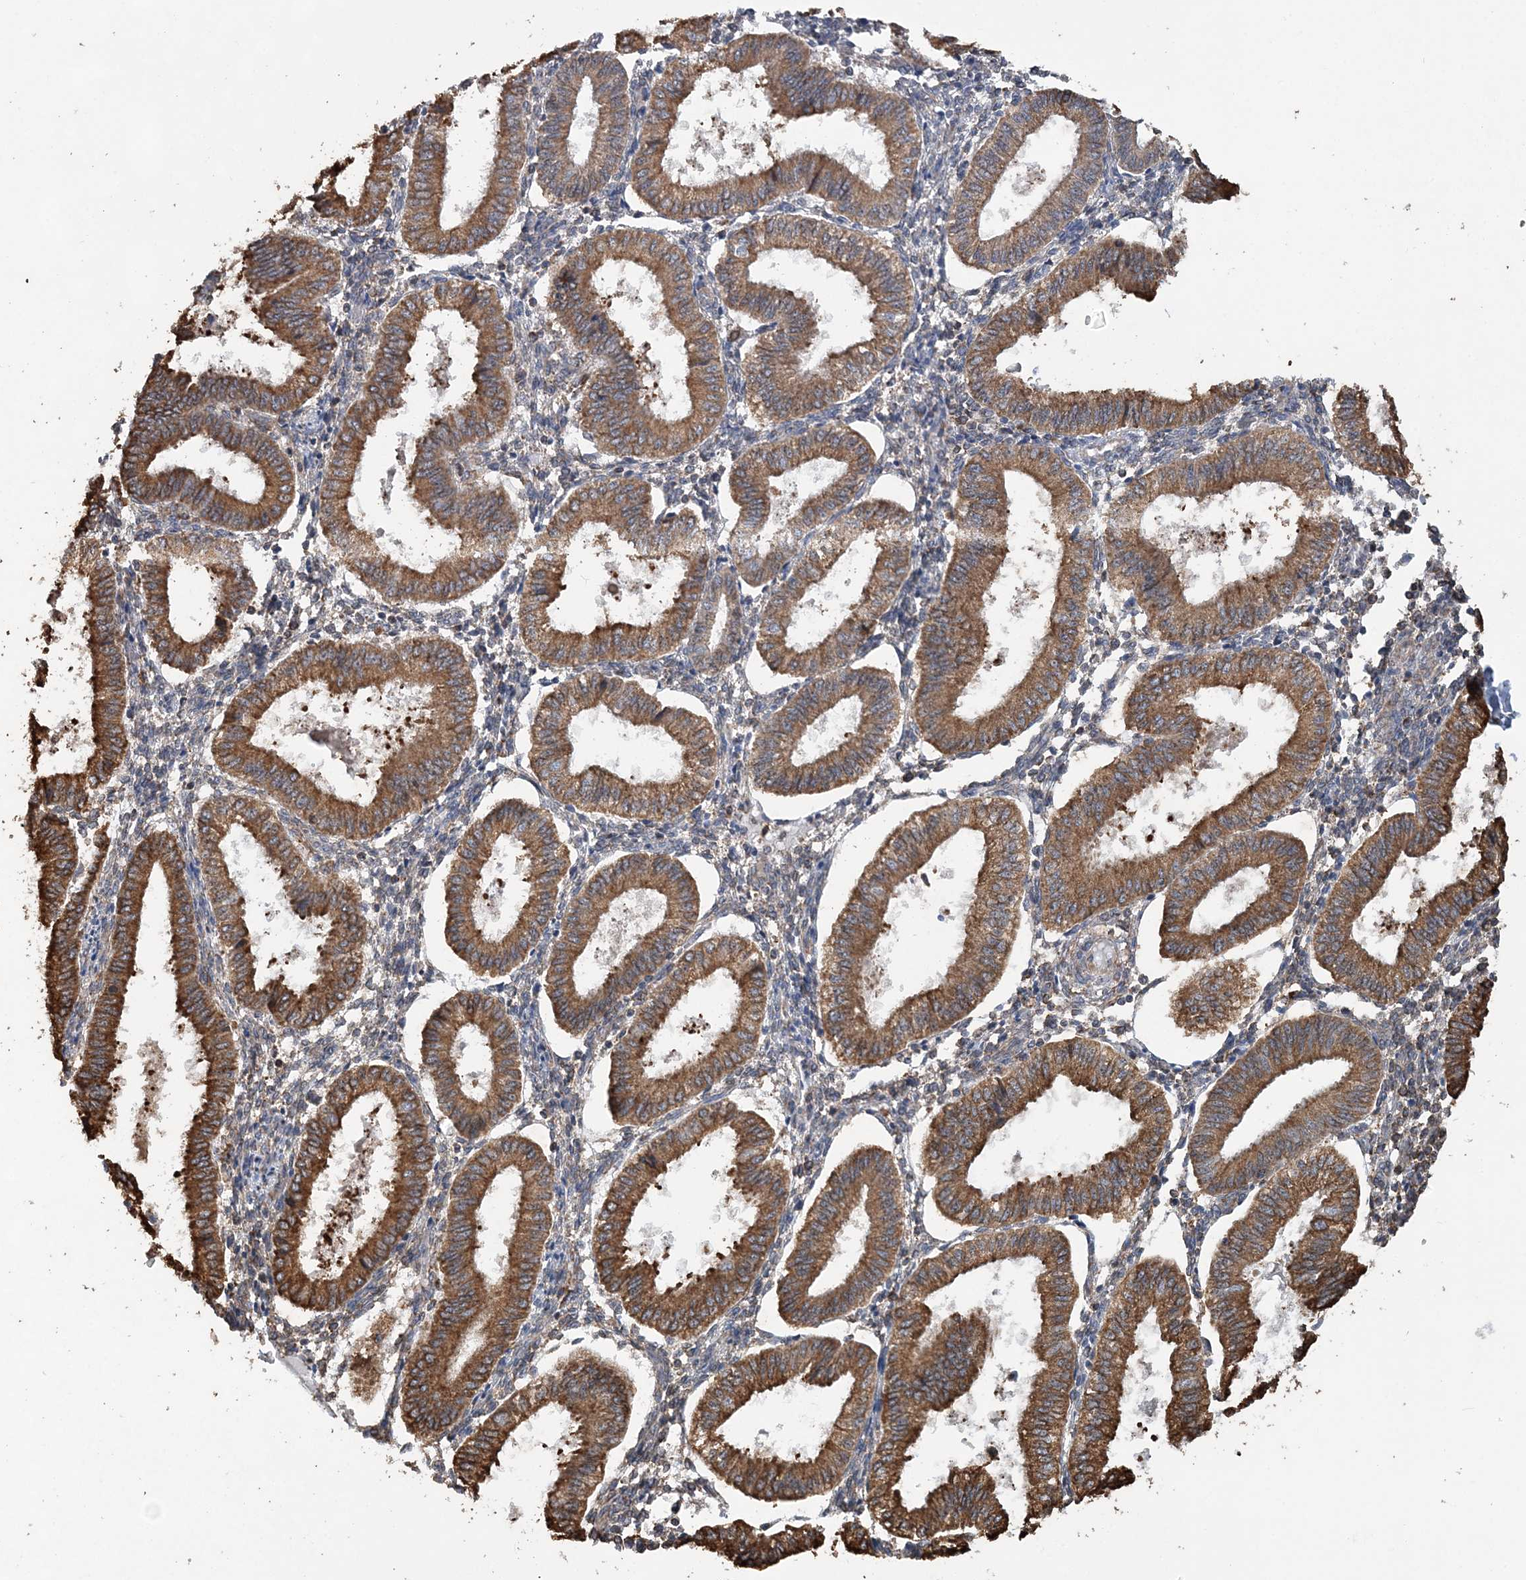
{"staining": {"intensity": "negative", "quantity": "none", "location": "none"}, "tissue": "endometrium", "cell_type": "Cells in endometrial stroma", "image_type": "normal", "snomed": [{"axis": "morphology", "description": "Normal tissue, NOS"}, {"axis": "topography", "description": "Endometrium"}], "caption": "Endometrium was stained to show a protein in brown. There is no significant positivity in cells in endometrial stroma. (Stains: DAB immunohistochemistry (IHC) with hematoxylin counter stain, Microscopy: brightfield microscopy at high magnification).", "gene": "WDR12", "patient": {"sex": "female", "age": 39}}